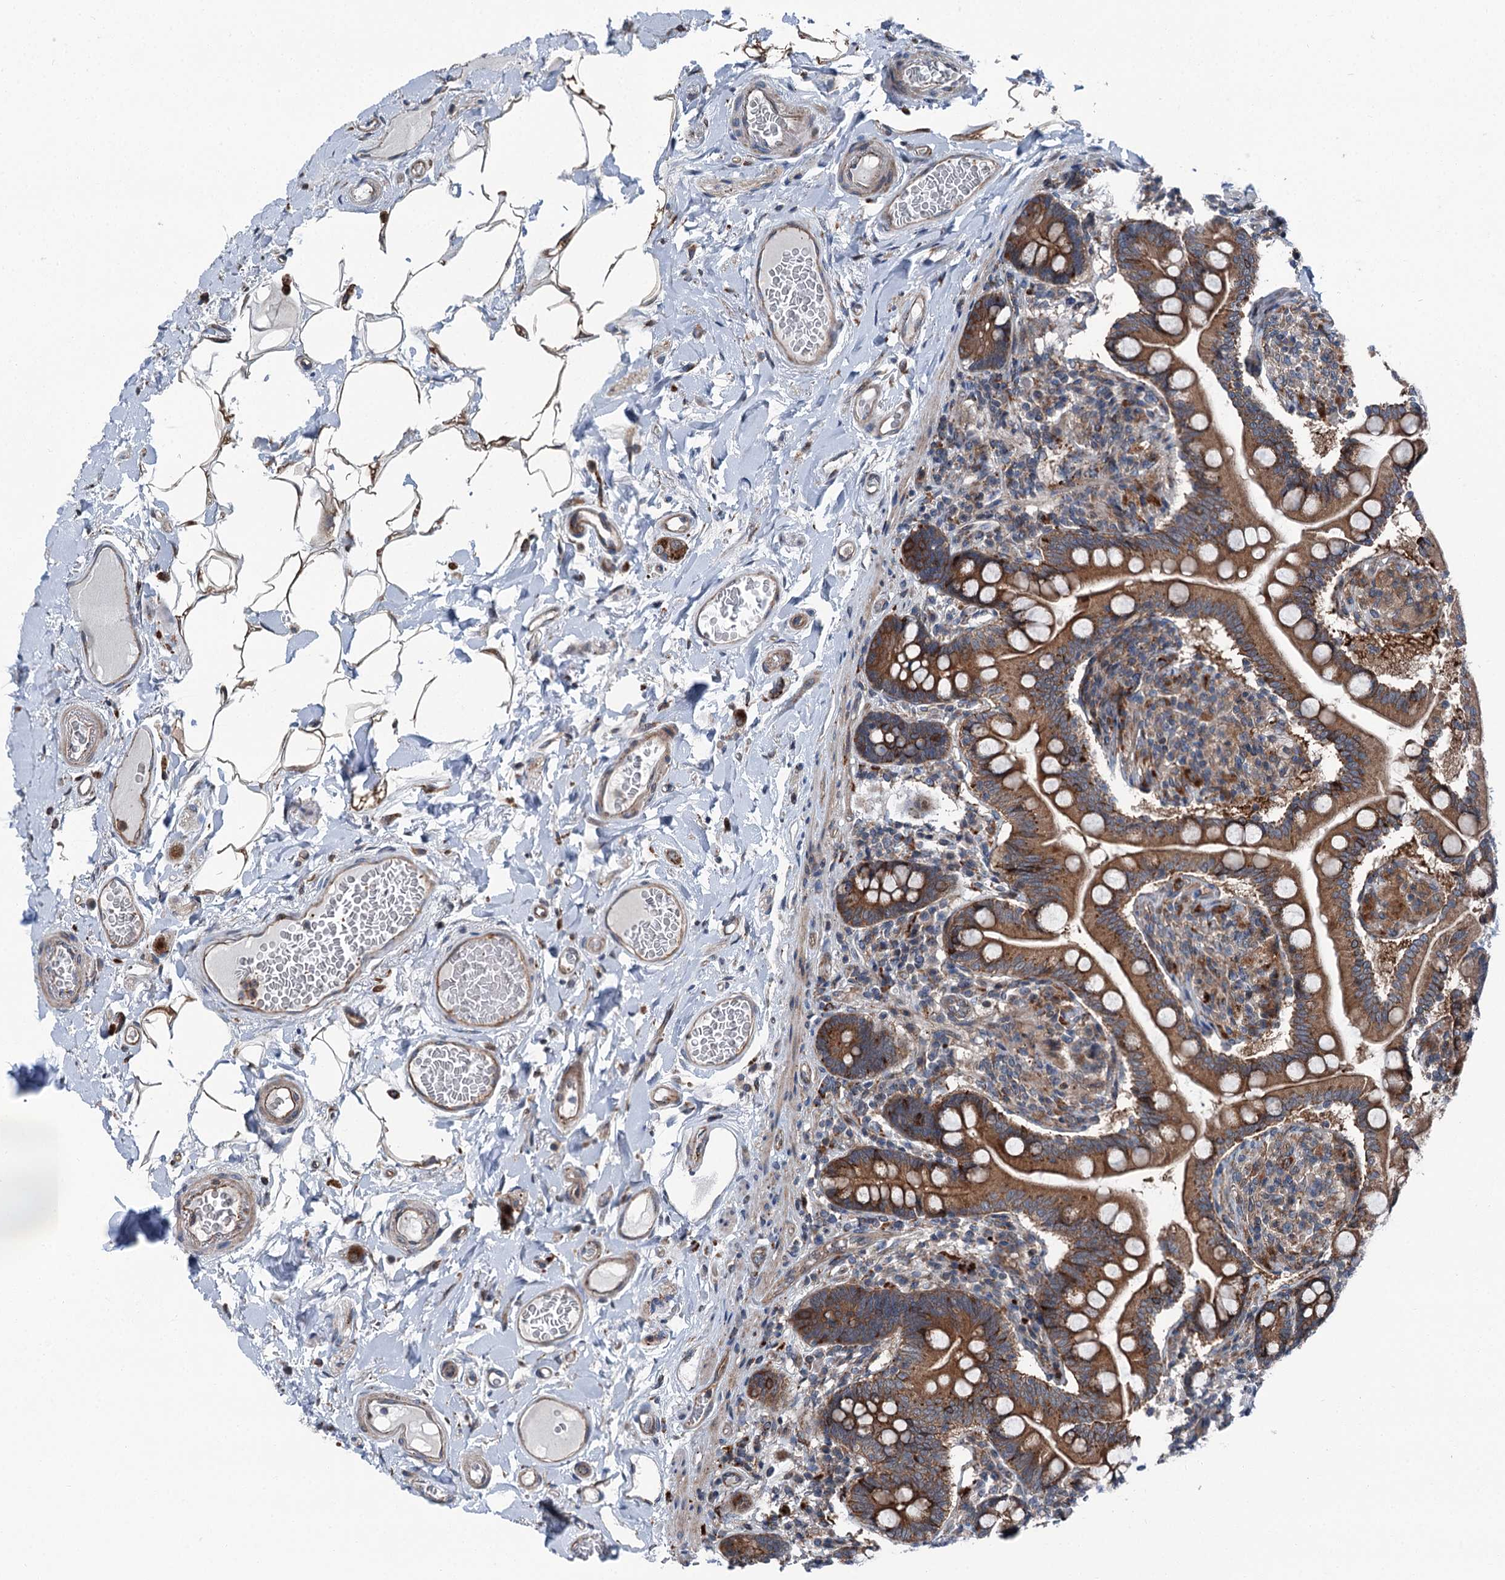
{"staining": {"intensity": "strong", "quantity": ">75%", "location": "cytoplasmic/membranous"}, "tissue": "small intestine", "cell_type": "Glandular cells", "image_type": "normal", "snomed": [{"axis": "morphology", "description": "Normal tissue, NOS"}, {"axis": "topography", "description": "Small intestine"}], "caption": "Immunohistochemical staining of benign small intestine exhibits strong cytoplasmic/membranous protein expression in about >75% of glandular cells.", "gene": "POLR1D", "patient": {"sex": "female", "age": 64}}